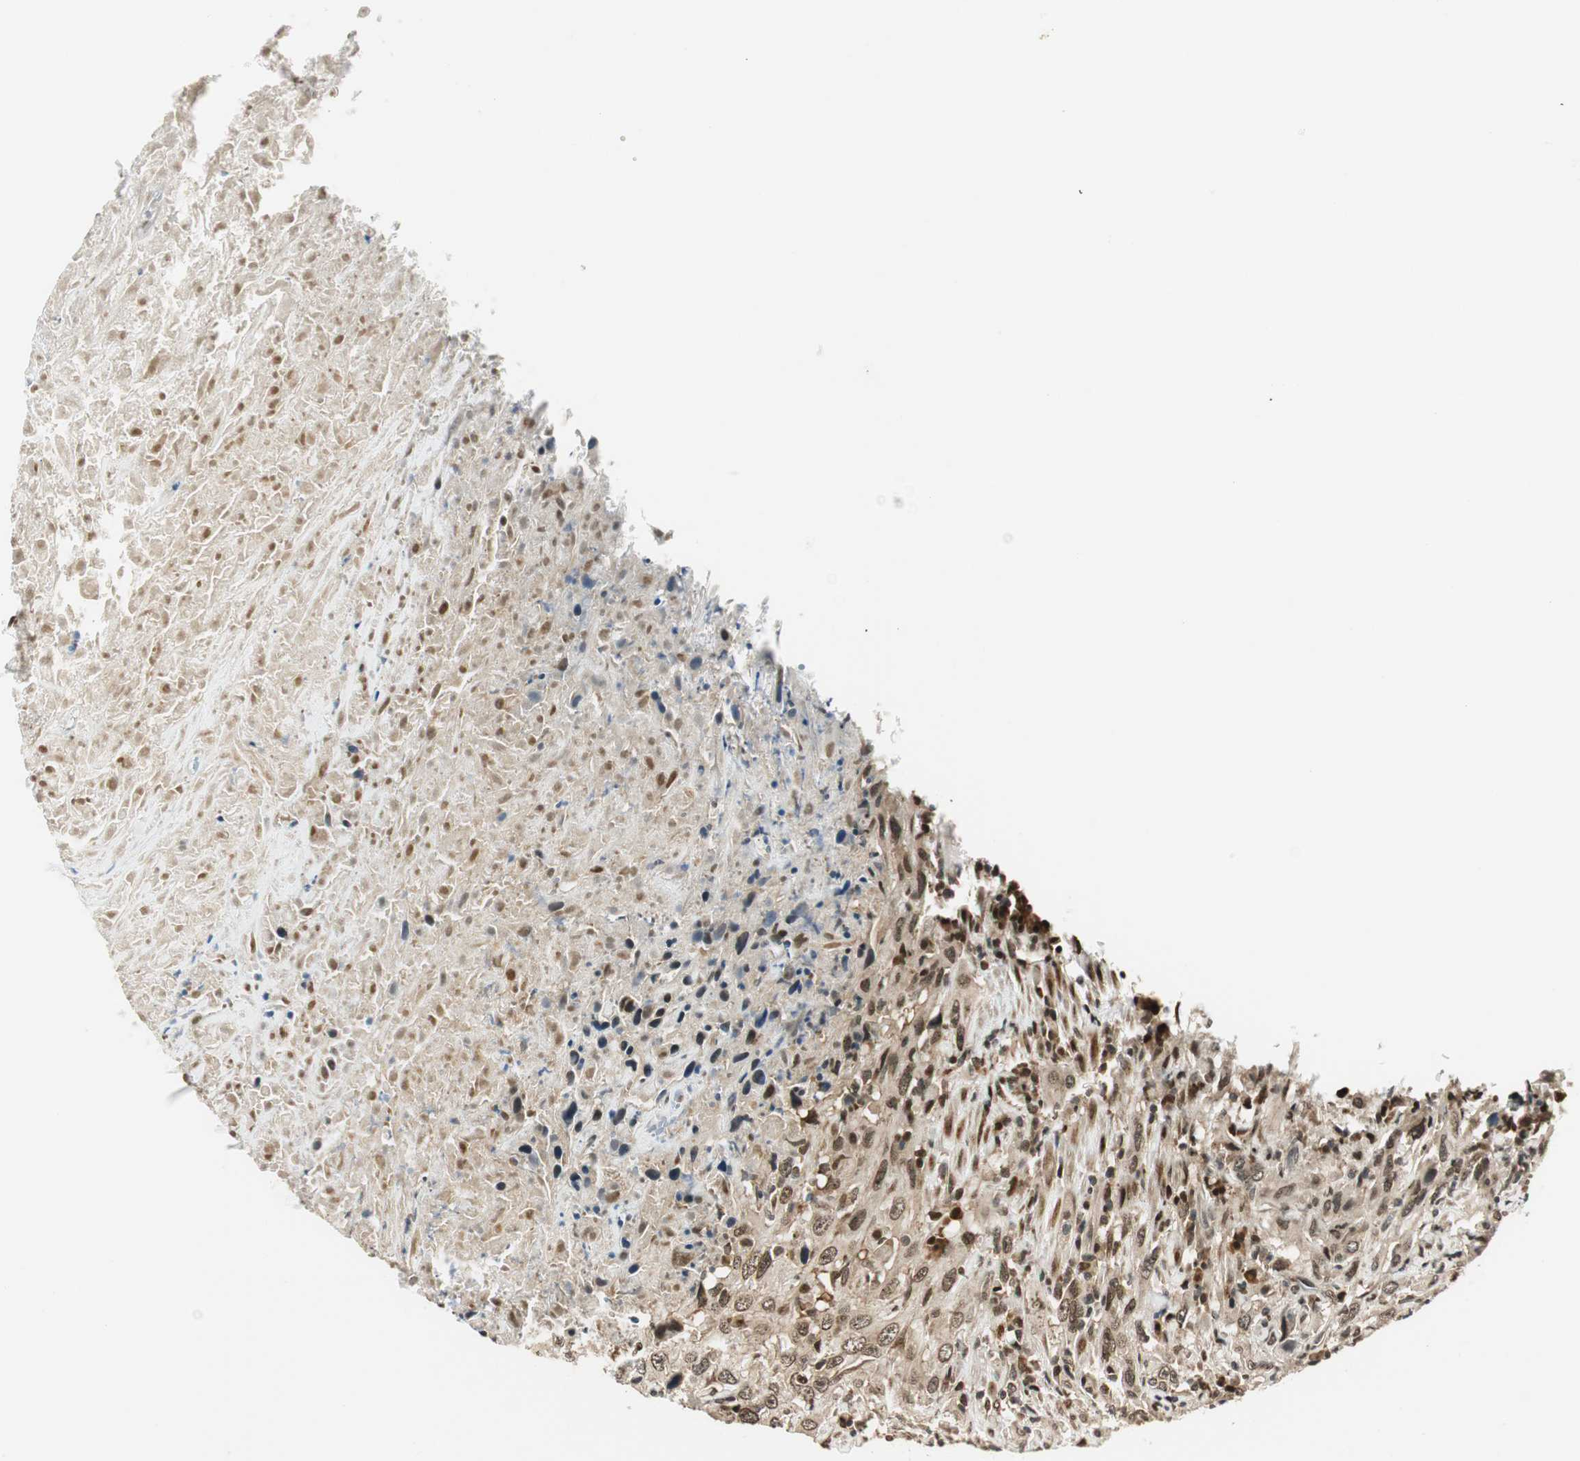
{"staining": {"intensity": "moderate", "quantity": ">75%", "location": "cytoplasmic/membranous,nuclear"}, "tissue": "urothelial cancer", "cell_type": "Tumor cells", "image_type": "cancer", "snomed": [{"axis": "morphology", "description": "Urothelial carcinoma, High grade"}, {"axis": "topography", "description": "Urinary bladder"}], "caption": "IHC (DAB) staining of urothelial carcinoma (high-grade) exhibits moderate cytoplasmic/membranous and nuclear protein staining in approximately >75% of tumor cells.", "gene": "RING1", "patient": {"sex": "male", "age": 61}}